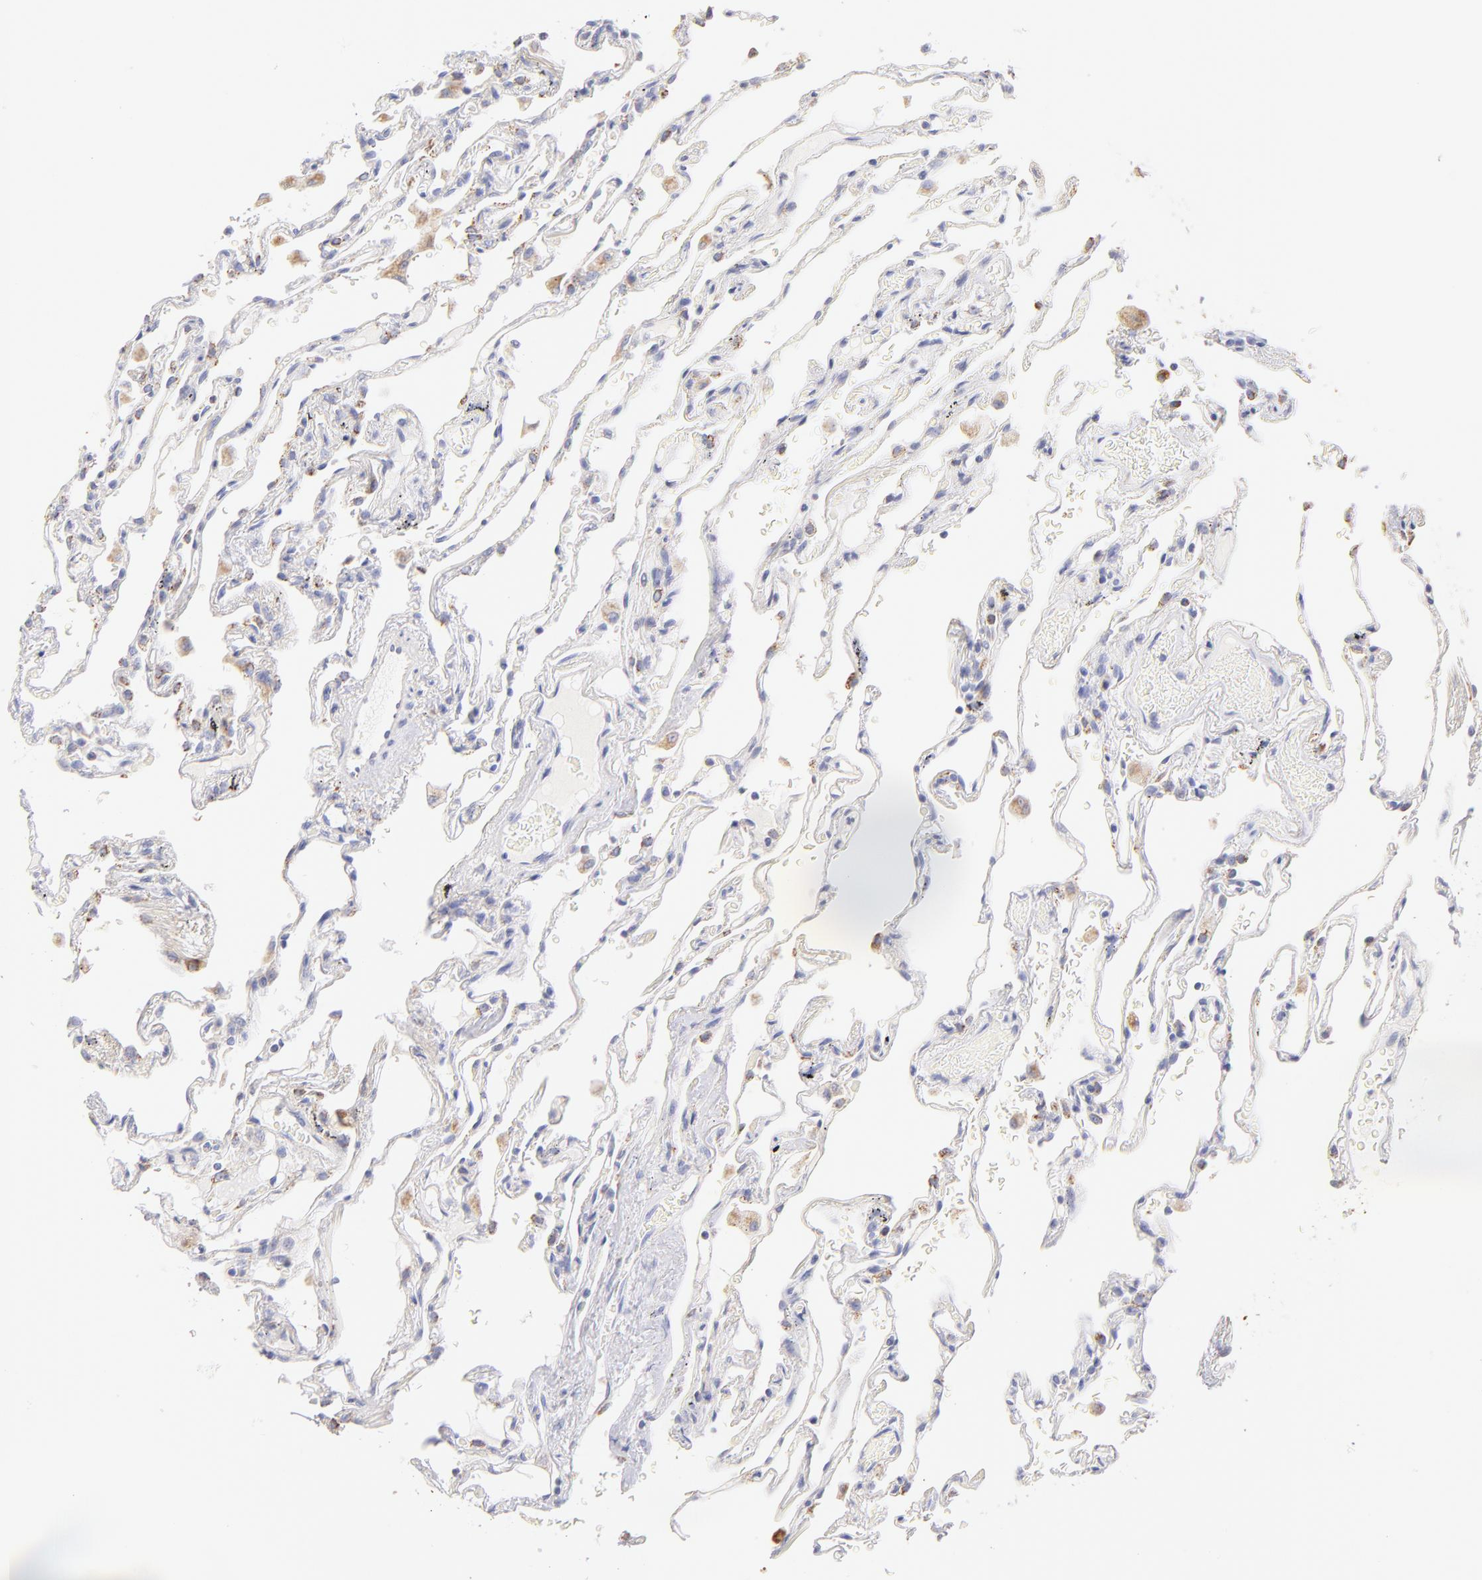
{"staining": {"intensity": "weak", "quantity": "<25%", "location": "cytoplasmic/membranous"}, "tissue": "lung", "cell_type": "Alveolar cells", "image_type": "normal", "snomed": [{"axis": "morphology", "description": "Normal tissue, NOS"}, {"axis": "morphology", "description": "Inflammation, NOS"}, {"axis": "topography", "description": "Lung"}], "caption": "The IHC photomicrograph has no significant expression in alveolar cells of lung.", "gene": "AIFM1", "patient": {"sex": "male", "age": 69}}